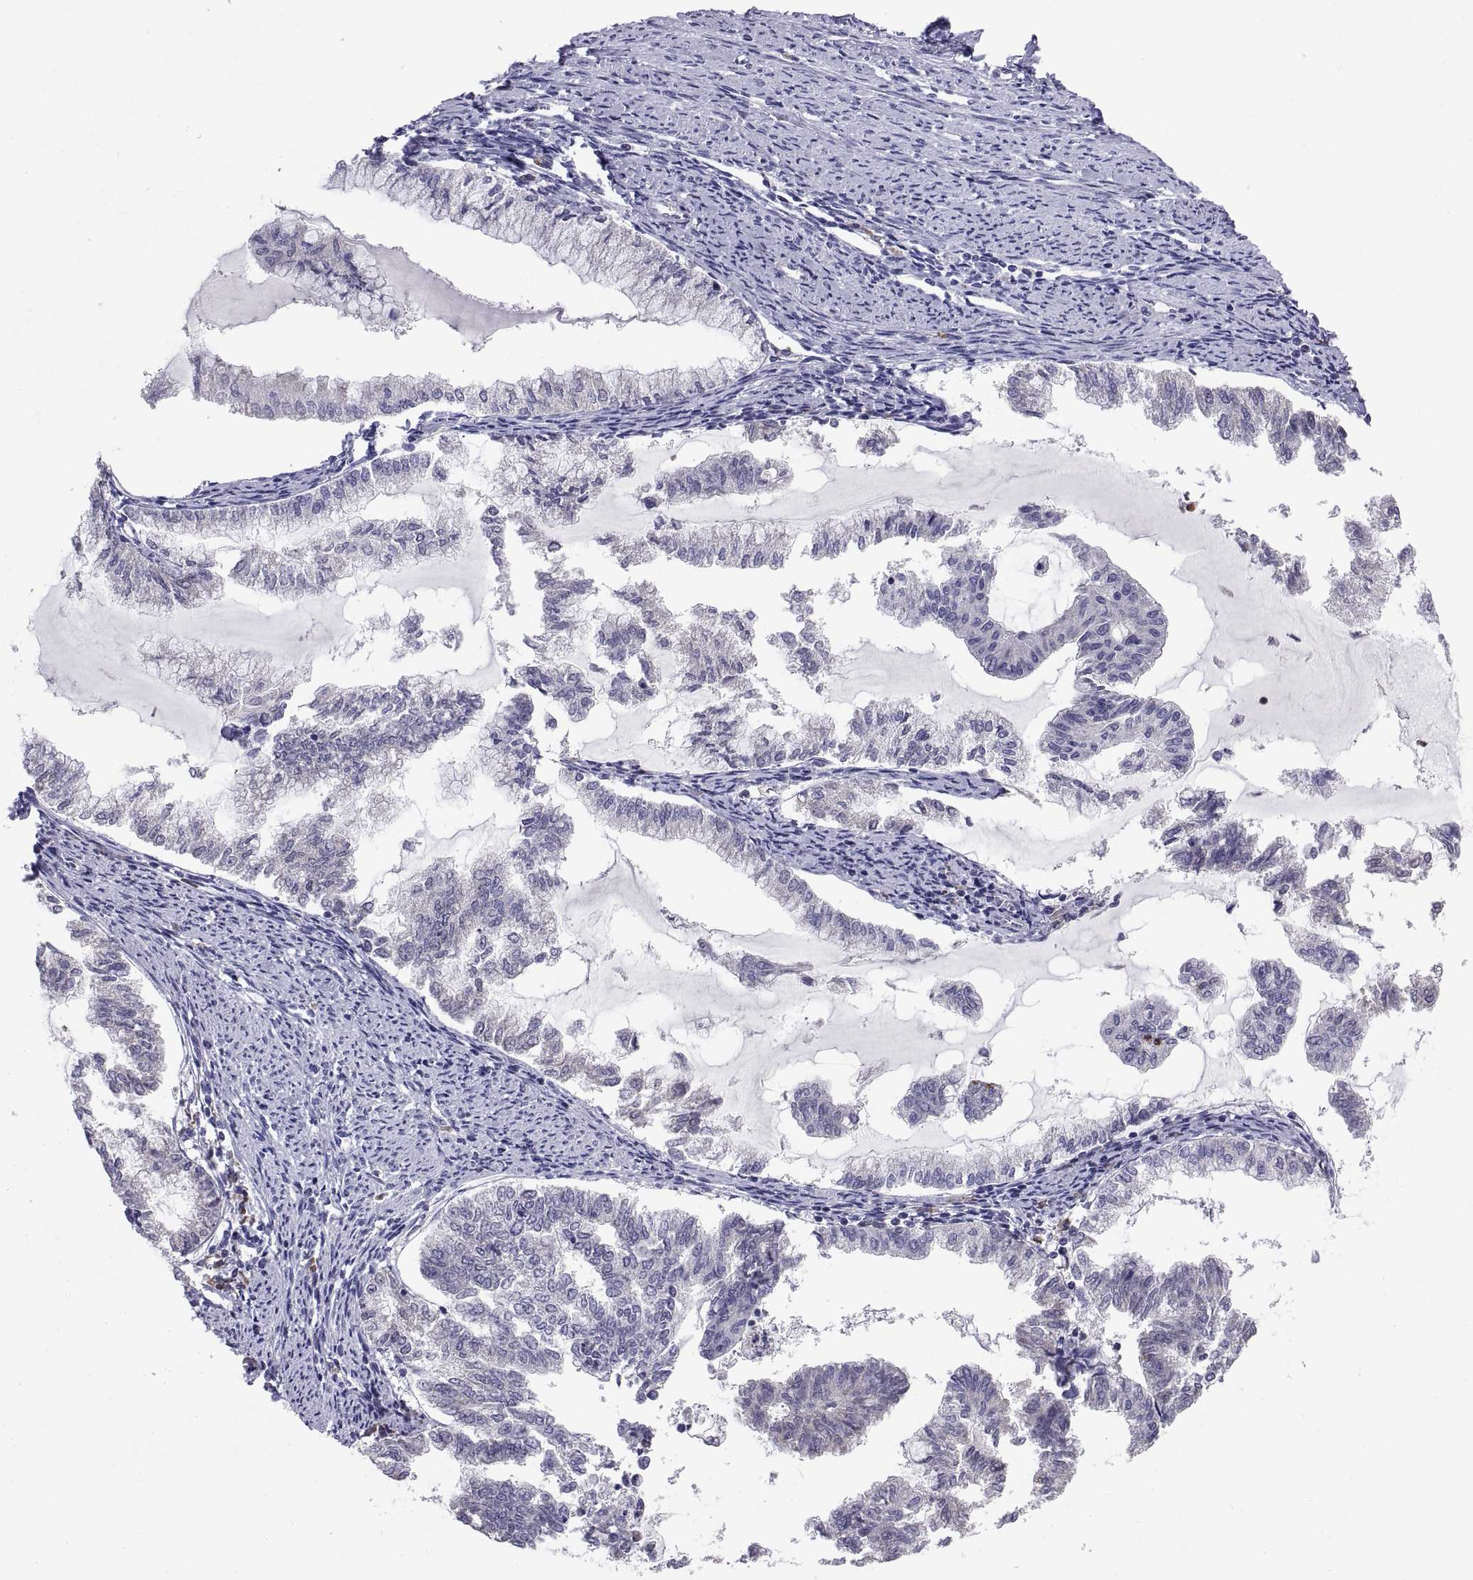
{"staining": {"intensity": "negative", "quantity": "none", "location": "none"}, "tissue": "endometrial cancer", "cell_type": "Tumor cells", "image_type": "cancer", "snomed": [{"axis": "morphology", "description": "Adenocarcinoma, NOS"}, {"axis": "topography", "description": "Endometrium"}], "caption": "IHC of adenocarcinoma (endometrial) demonstrates no staining in tumor cells. Brightfield microscopy of IHC stained with DAB (brown) and hematoxylin (blue), captured at high magnification.", "gene": "PKP1", "patient": {"sex": "female", "age": 79}}